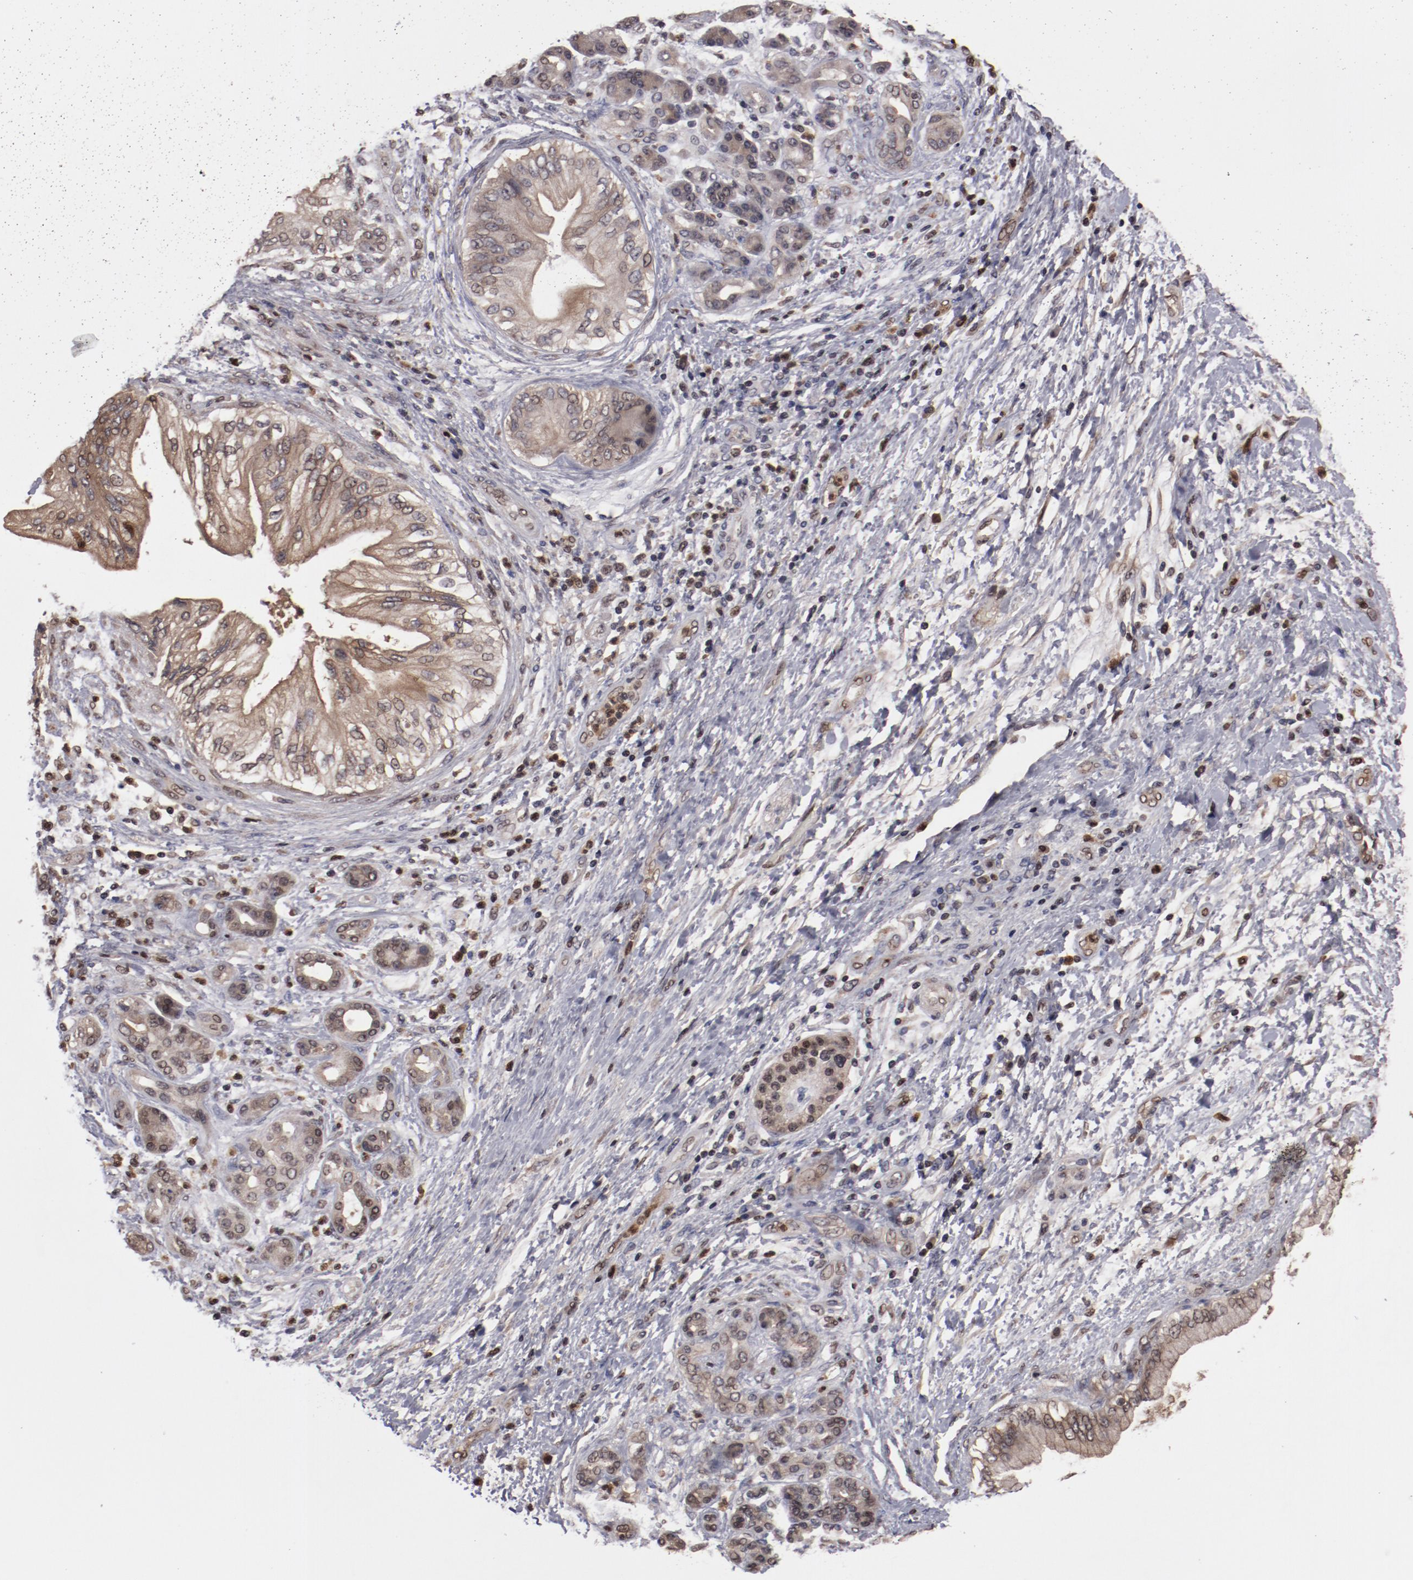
{"staining": {"intensity": "weak", "quantity": ">75%", "location": "cytoplasmic/membranous"}, "tissue": "pancreatic cancer", "cell_type": "Tumor cells", "image_type": "cancer", "snomed": [{"axis": "morphology", "description": "Adenocarcinoma, NOS"}, {"axis": "topography", "description": "Pancreas"}], "caption": "This is a histology image of IHC staining of pancreatic cancer, which shows weak positivity in the cytoplasmic/membranous of tumor cells.", "gene": "SERPINA7", "patient": {"sex": "female", "age": 70}}